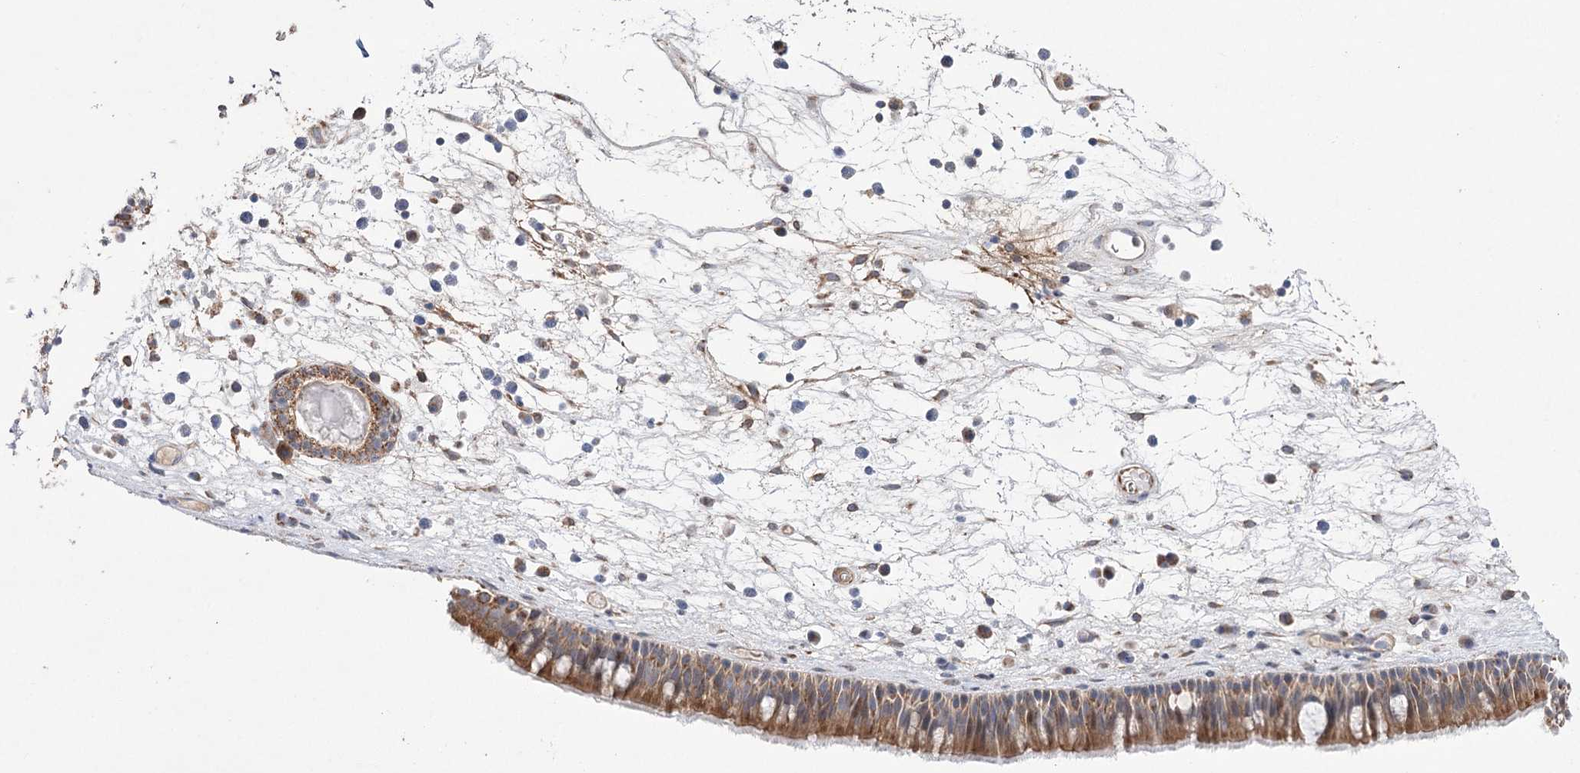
{"staining": {"intensity": "moderate", "quantity": ">75%", "location": "cytoplasmic/membranous"}, "tissue": "nasopharynx", "cell_type": "Respiratory epithelial cells", "image_type": "normal", "snomed": [{"axis": "morphology", "description": "Normal tissue, NOS"}, {"axis": "morphology", "description": "Inflammation, NOS"}, {"axis": "morphology", "description": "Malignant melanoma, Metastatic site"}, {"axis": "topography", "description": "Nasopharynx"}], "caption": "Immunohistochemistry (IHC) of unremarkable human nasopharynx shows medium levels of moderate cytoplasmic/membranous expression in about >75% of respiratory epithelial cells. The staining is performed using DAB brown chromogen to label protein expression. The nuclei are counter-stained blue using hematoxylin.", "gene": "ECHDC3", "patient": {"sex": "male", "age": 70}}